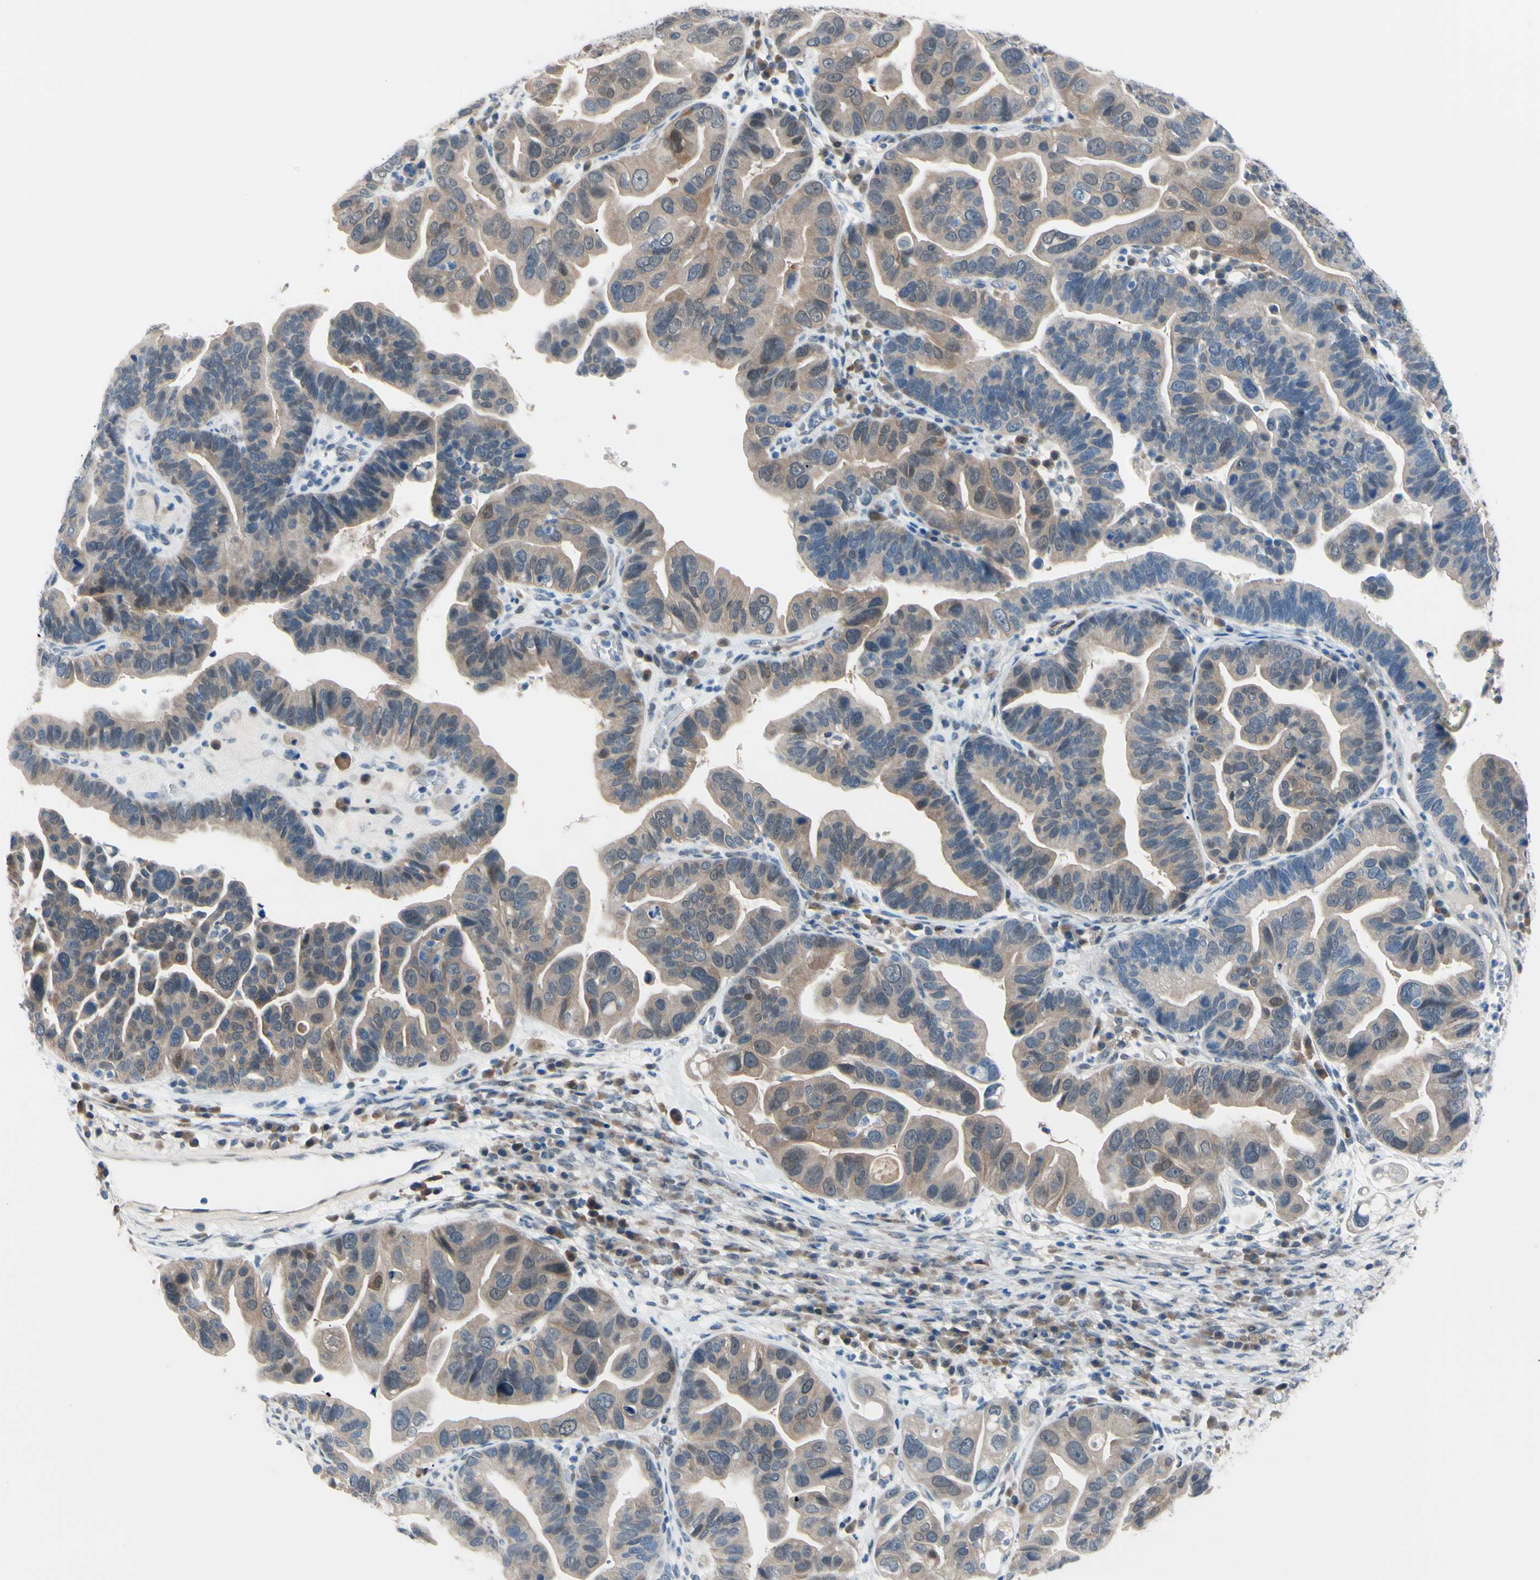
{"staining": {"intensity": "weak", "quantity": ">75%", "location": "cytoplasmic/membranous"}, "tissue": "ovarian cancer", "cell_type": "Tumor cells", "image_type": "cancer", "snomed": [{"axis": "morphology", "description": "Cystadenocarcinoma, serous, NOS"}, {"axis": "topography", "description": "Ovary"}], "caption": "Ovarian cancer (serous cystadenocarcinoma) stained for a protein demonstrates weak cytoplasmic/membranous positivity in tumor cells. The protein is stained brown, and the nuclei are stained in blue (DAB IHC with brightfield microscopy, high magnification).", "gene": "NOL3", "patient": {"sex": "female", "age": 56}}